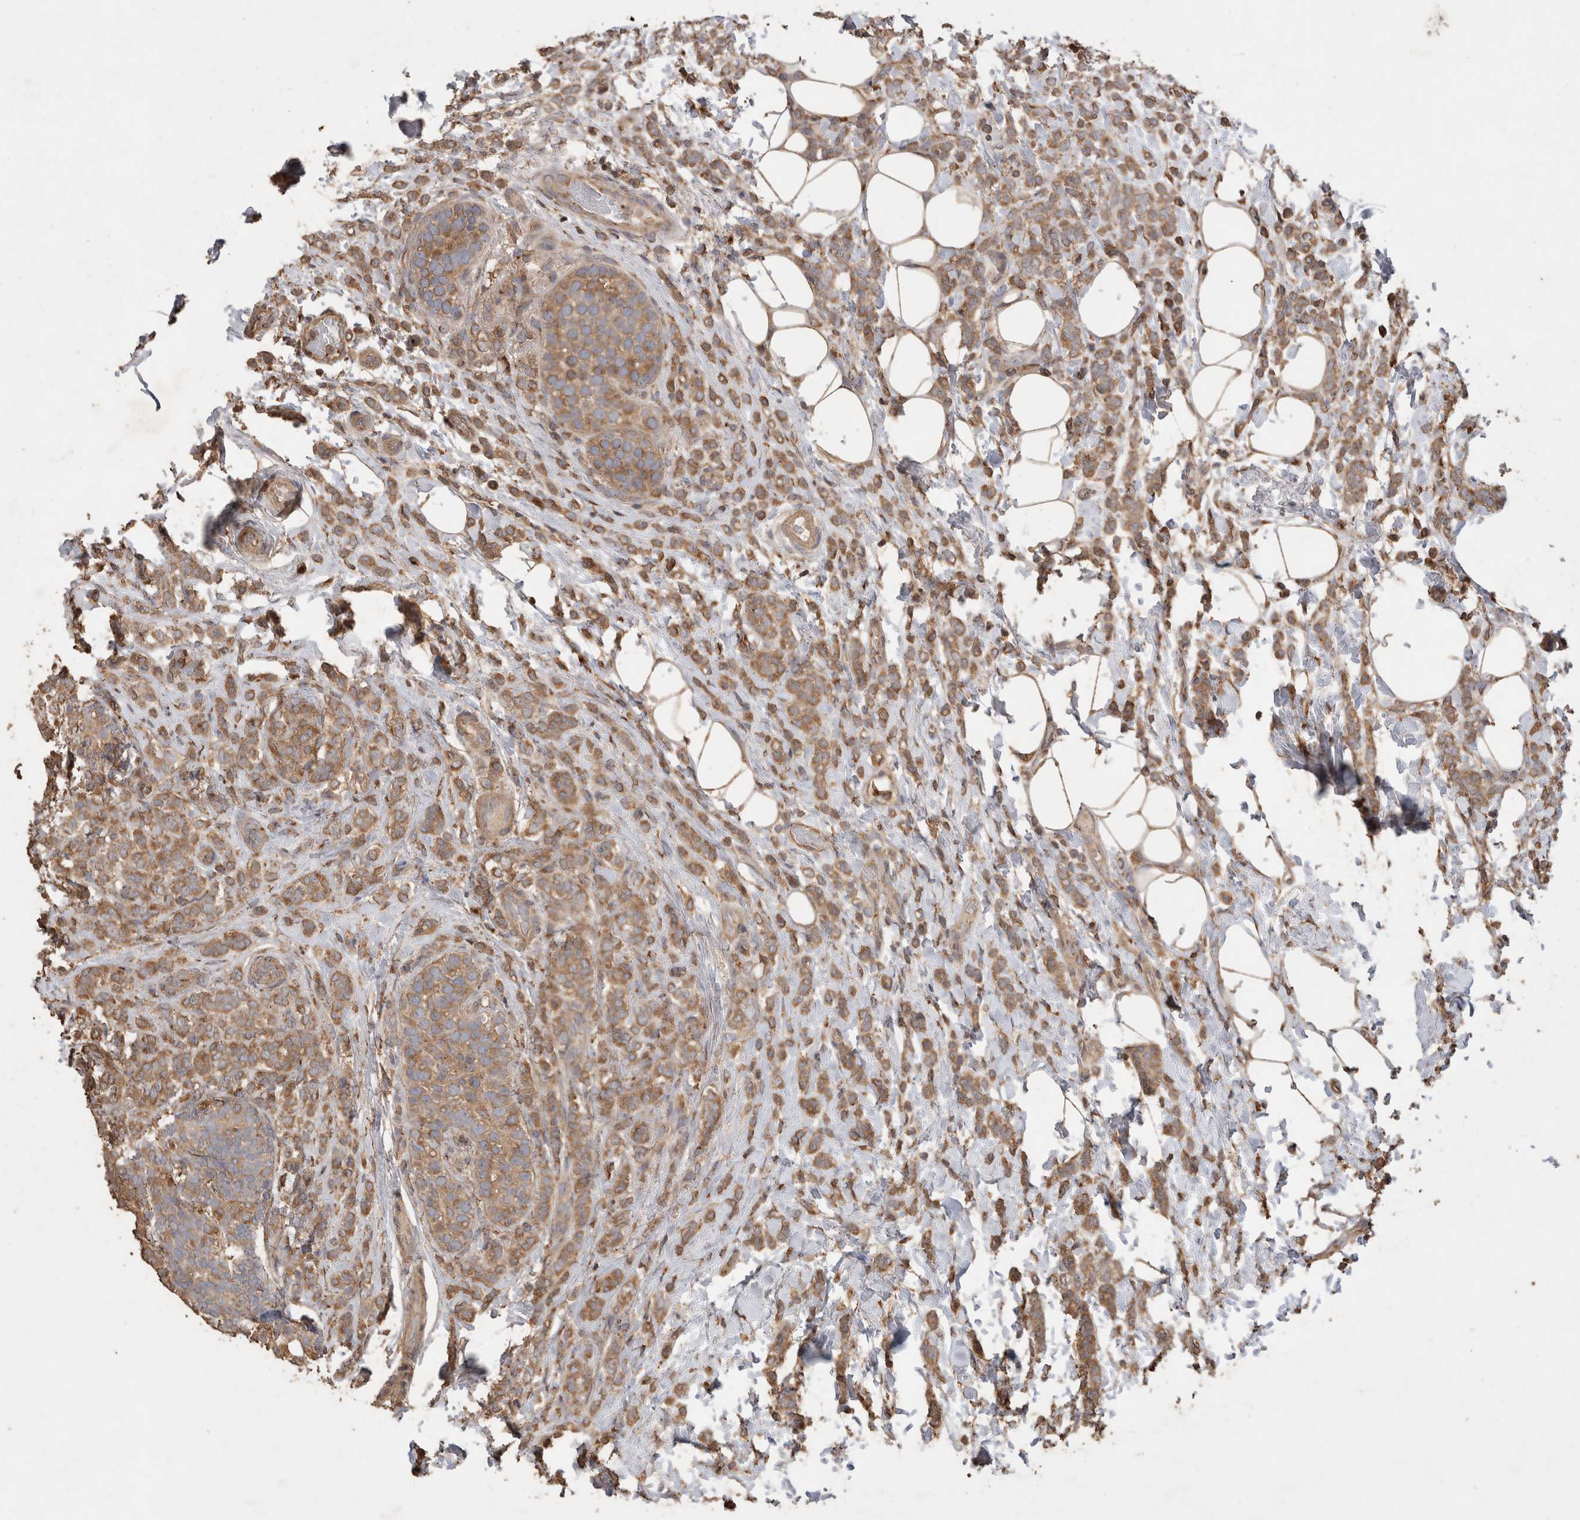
{"staining": {"intensity": "moderate", "quantity": ">75%", "location": "cytoplasmic/membranous"}, "tissue": "breast cancer", "cell_type": "Tumor cells", "image_type": "cancer", "snomed": [{"axis": "morphology", "description": "Lobular carcinoma"}, {"axis": "topography", "description": "Breast"}], "caption": "Brown immunohistochemical staining in lobular carcinoma (breast) exhibits moderate cytoplasmic/membranous positivity in about >75% of tumor cells.", "gene": "SNX31", "patient": {"sex": "female", "age": 50}}